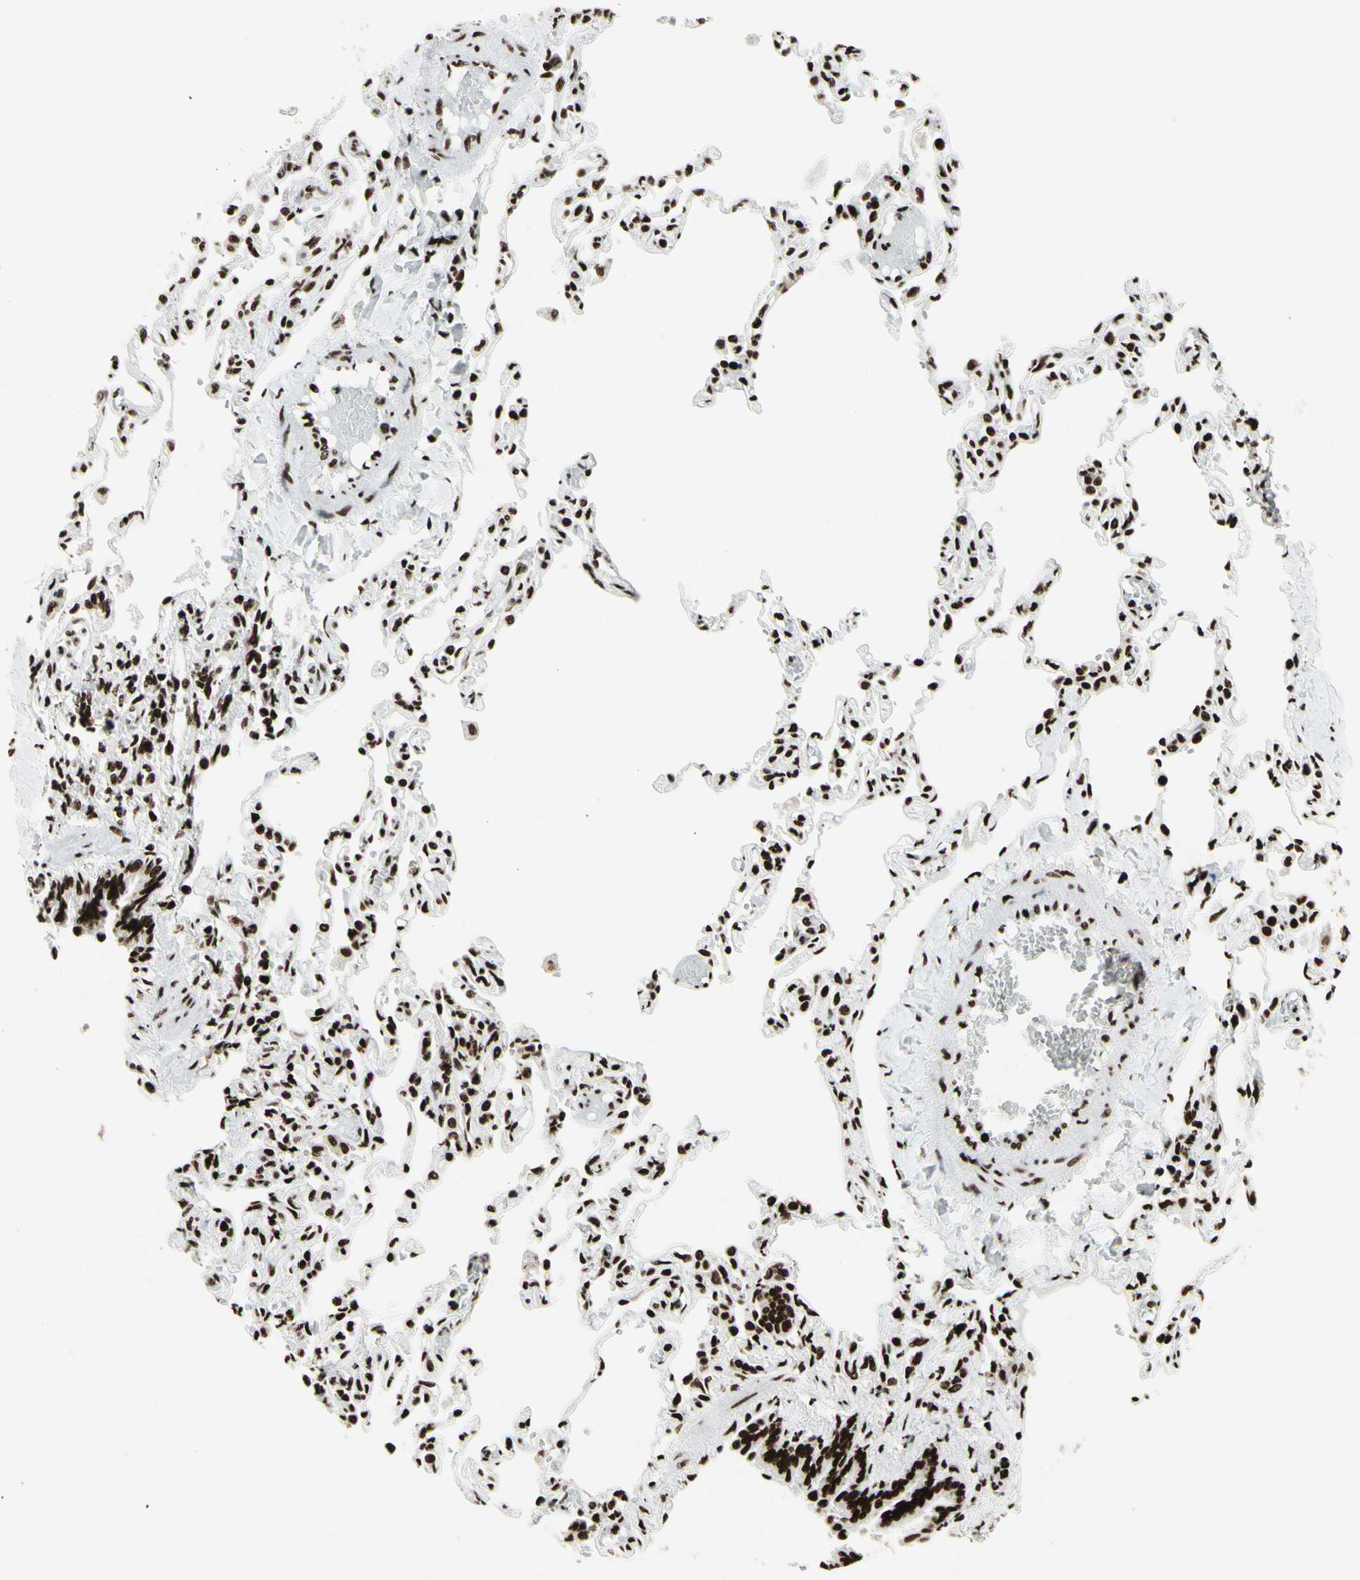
{"staining": {"intensity": "strong", "quantity": ">75%", "location": "nuclear"}, "tissue": "lung", "cell_type": "Alveolar cells", "image_type": "normal", "snomed": [{"axis": "morphology", "description": "Normal tissue, NOS"}, {"axis": "topography", "description": "Lung"}], "caption": "Immunohistochemistry (IHC) micrograph of unremarkable lung stained for a protein (brown), which demonstrates high levels of strong nuclear positivity in about >75% of alveolar cells.", "gene": "U2AF2", "patient": {"sex": "male", "age": 21}}